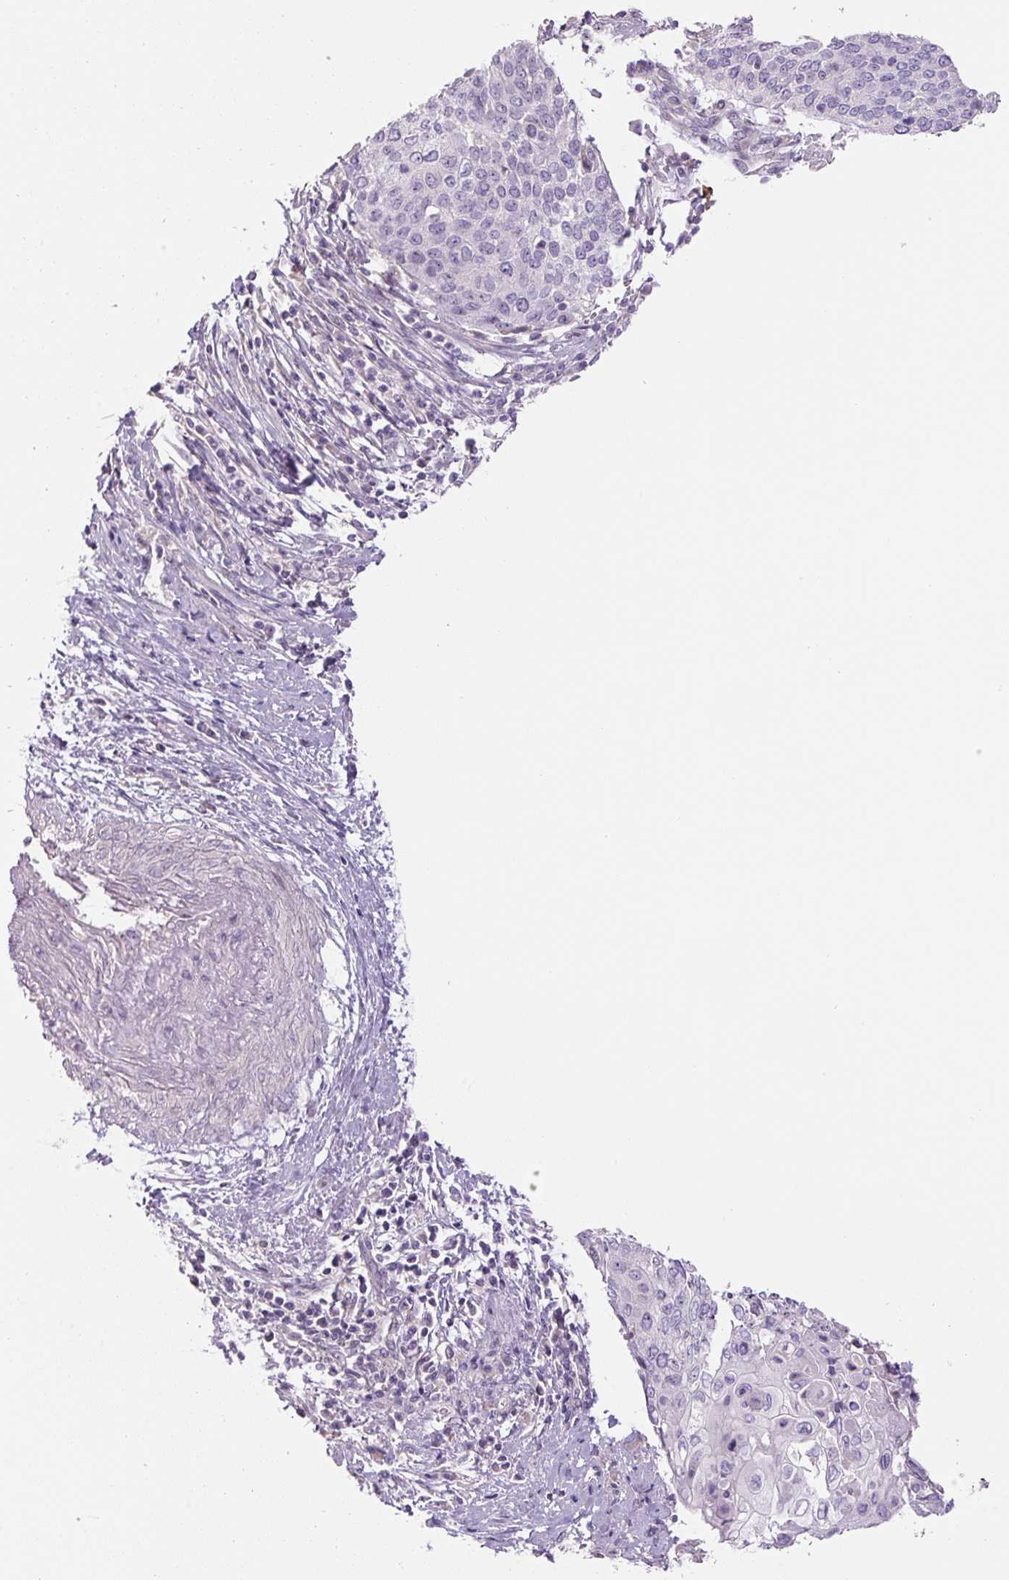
{"staining": {"intensity": "negative", "quantity": "none", "location": "none"}, "tissue": "cervical cancer", "cell_type": "Tumor cells", "image_type": "cancer", "snomed": [{"axis": "morphology", "description": "Squamous cell carcinoma, NOS"}, {"axis": "topography", "description": "Cervix"}], "caption": "This is an immunohistochemistry image of cervical cancer. There is no staining in tumor cells.", "gene": "TMEM151B", "patient": {"sex": "female", "age": 39}}